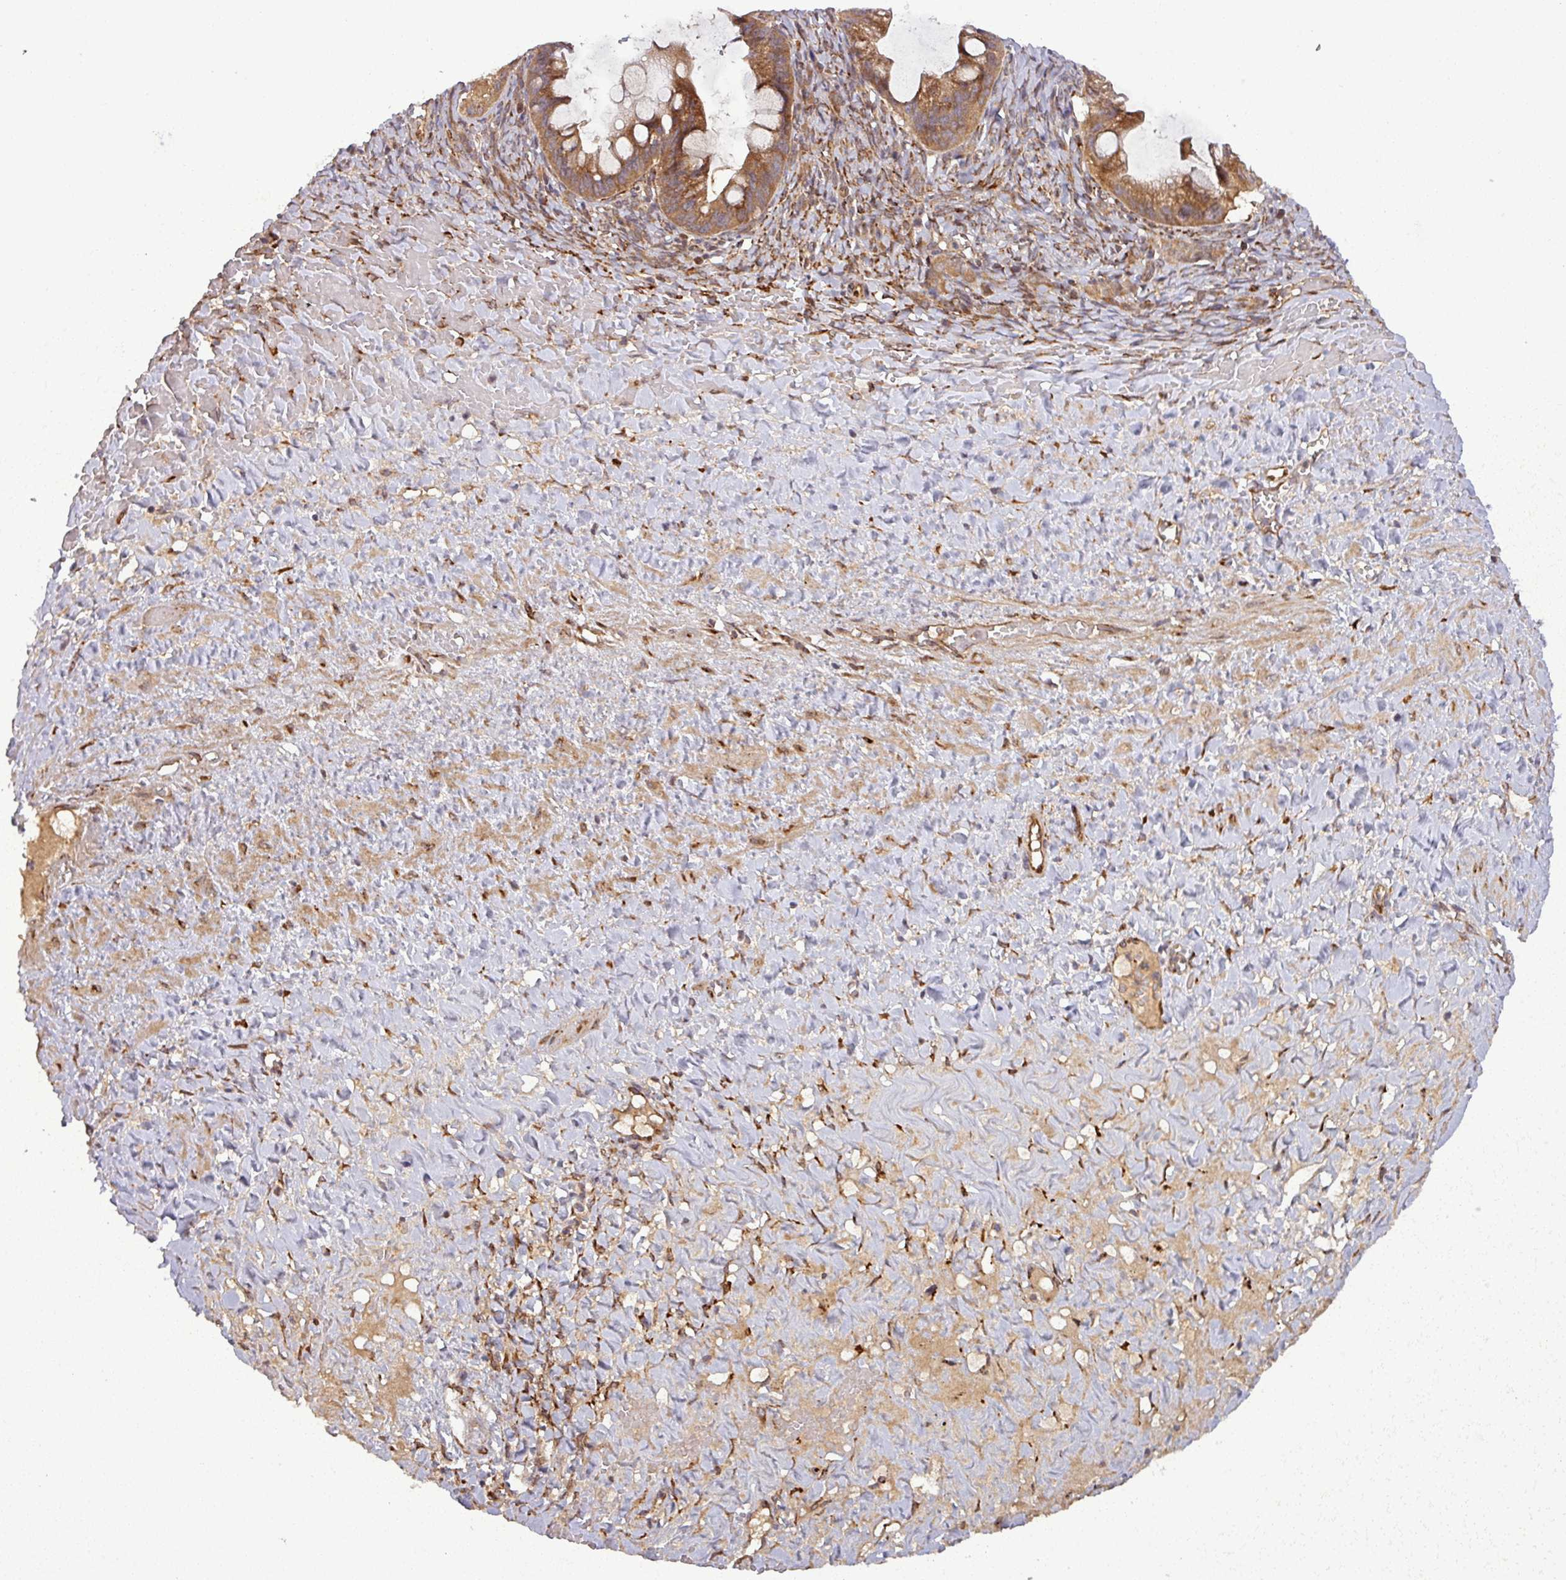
{"staining": {"intensity": "strong", "quantity": ">75%", "location": "cytoplasmic/membranous"}, "tissue": "ovarian cancer", "cell_type": "Tumor cells", "image_type": "cancer", "snomed": [{"axis": "morphology", "description": "Cystadenocarcinoma, mucinous, NOS"}, {"axis": "topography", "description": "Ovary"}], "caption": "There is high levels of strong cytoplasmic/membranous positivity in tumor cells of ovarian cancer (mucinous cystadenocarcinoma), as demonstrated by immunohistochemical staining (brown color).", "gene": "ART1", "patient": {"sex": "female", "age": 73}}